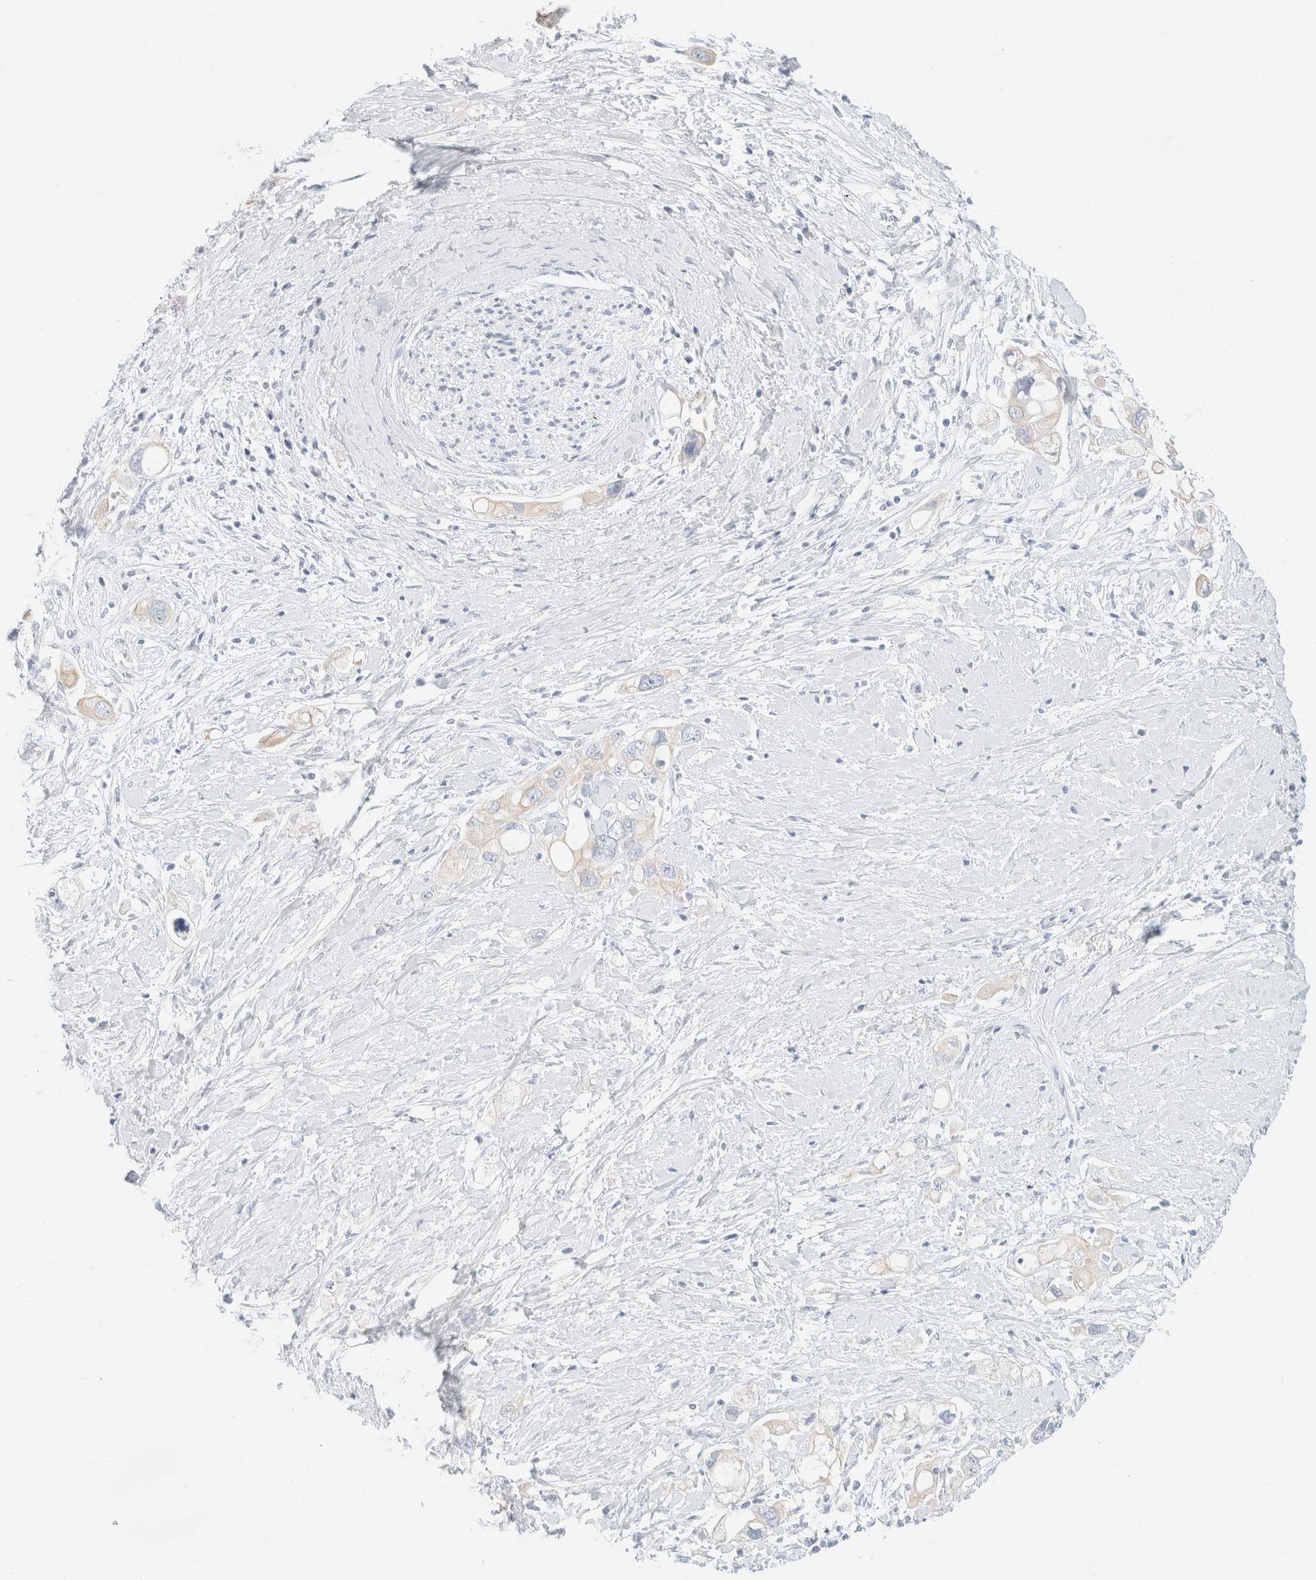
{"staining": {"intensity": "negative", "quantity": "none", "location": "none"}, "tissue": "pancreatic cancer", "cell_type": "Tumor cells", "image_type": "cancer", "snomed": [{"axis": "morphology", "description": "Adenocarcinoma, NOS"}, {"axis": "topography", "description": "Pancreas"}], "caption": "High power microscopy image of an immunohistochemistry (IHC) histopathology image of pancreatic cancer, revealing no significant positivity in tumor cells.", "gene": "KRT20", "patient": {"sex": "female", "age": 56}}